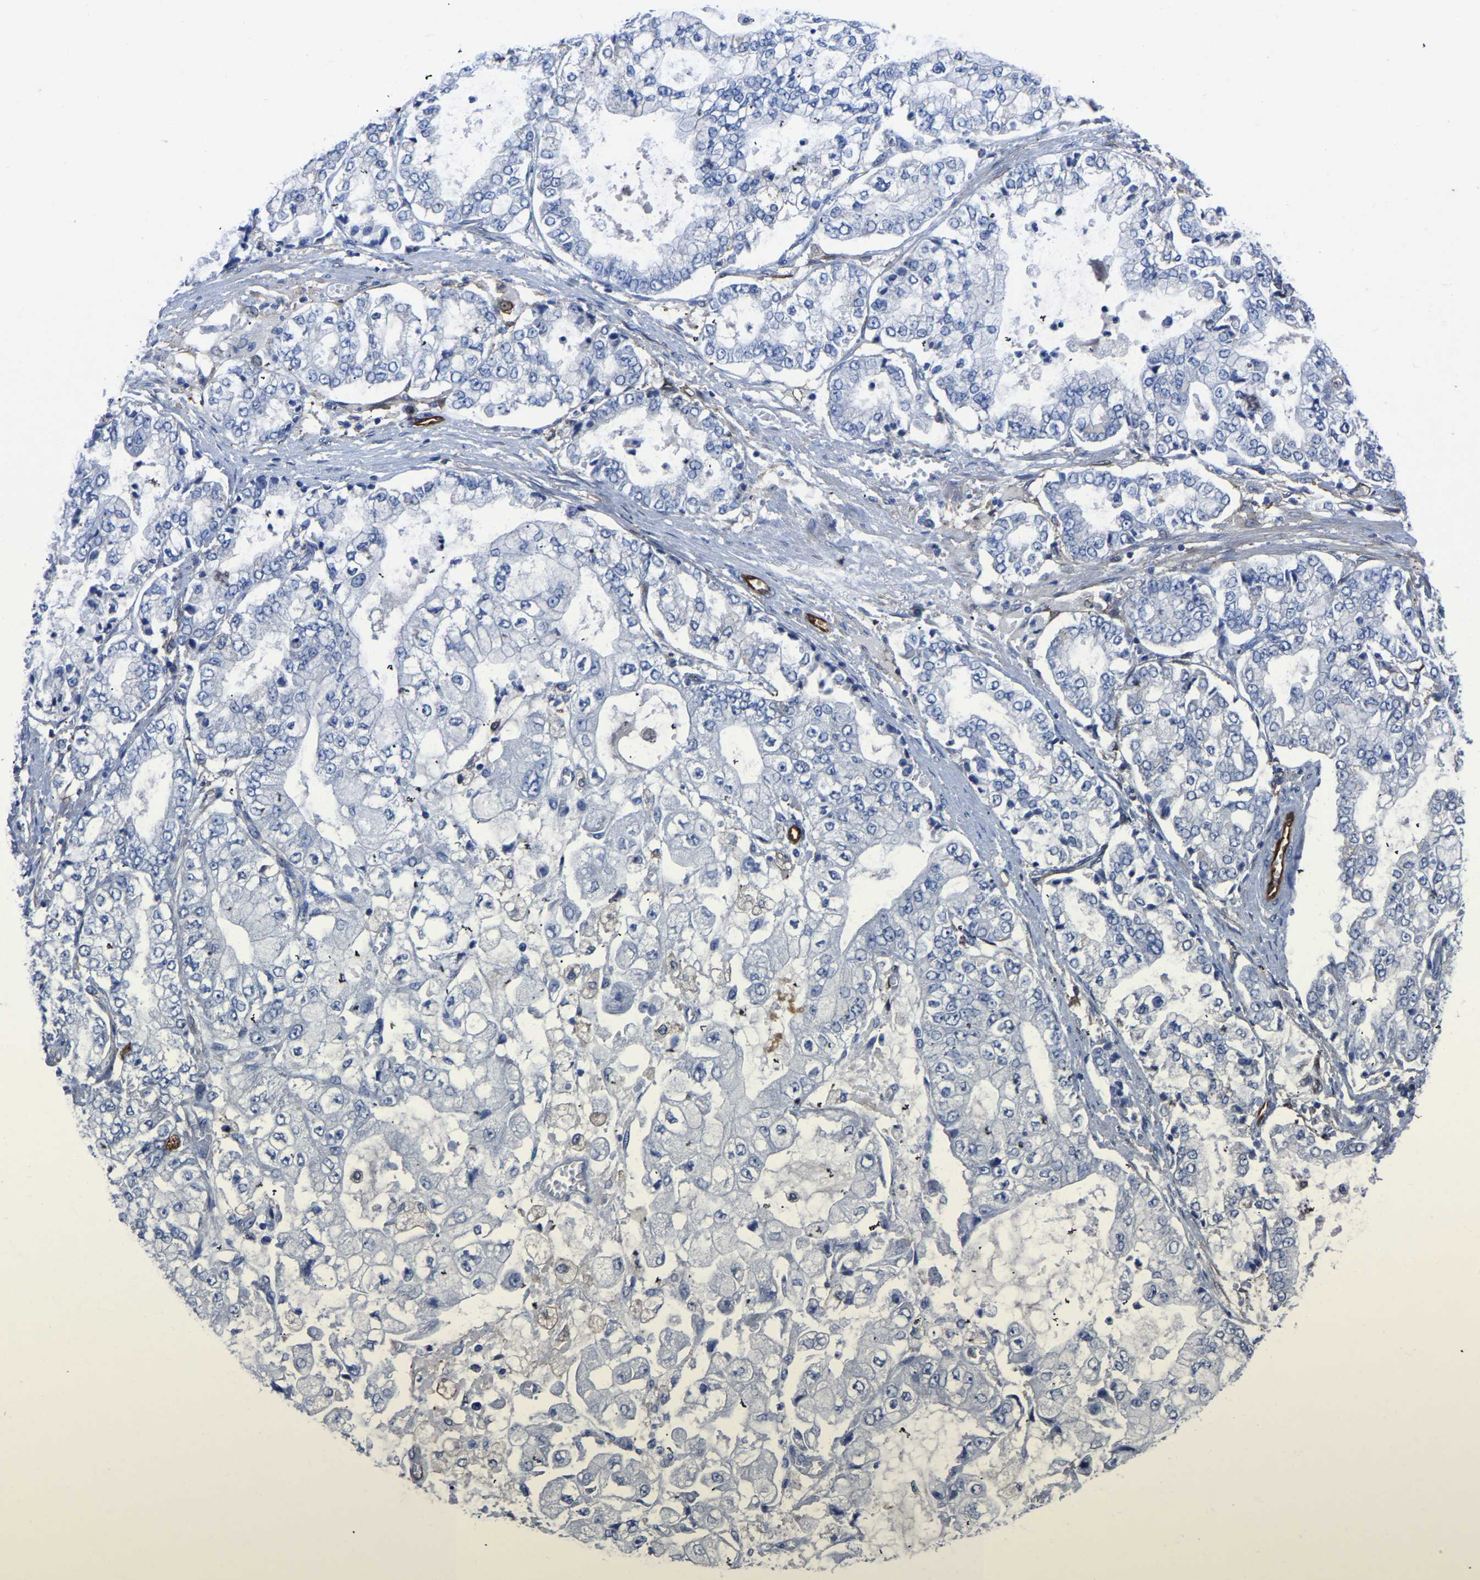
{"staining": {"intensity": "negative", "quantity": "none", "location": "none"}, "tissue": "stomach cancer", "cell_type": "Tumor cells", "image_type": "cancer", "snomed": [{"axis": "morphology", "description": "Adenocarcinoma, NOS"}, {"axis": "topography", "description": "Stomach"}], "caption": "Stomach cancer was stained to show a protein in brown. There is no significant expression in tumor cells.", "gene": "ATG2B", "patient": {"sex": "male", "age": 76}}